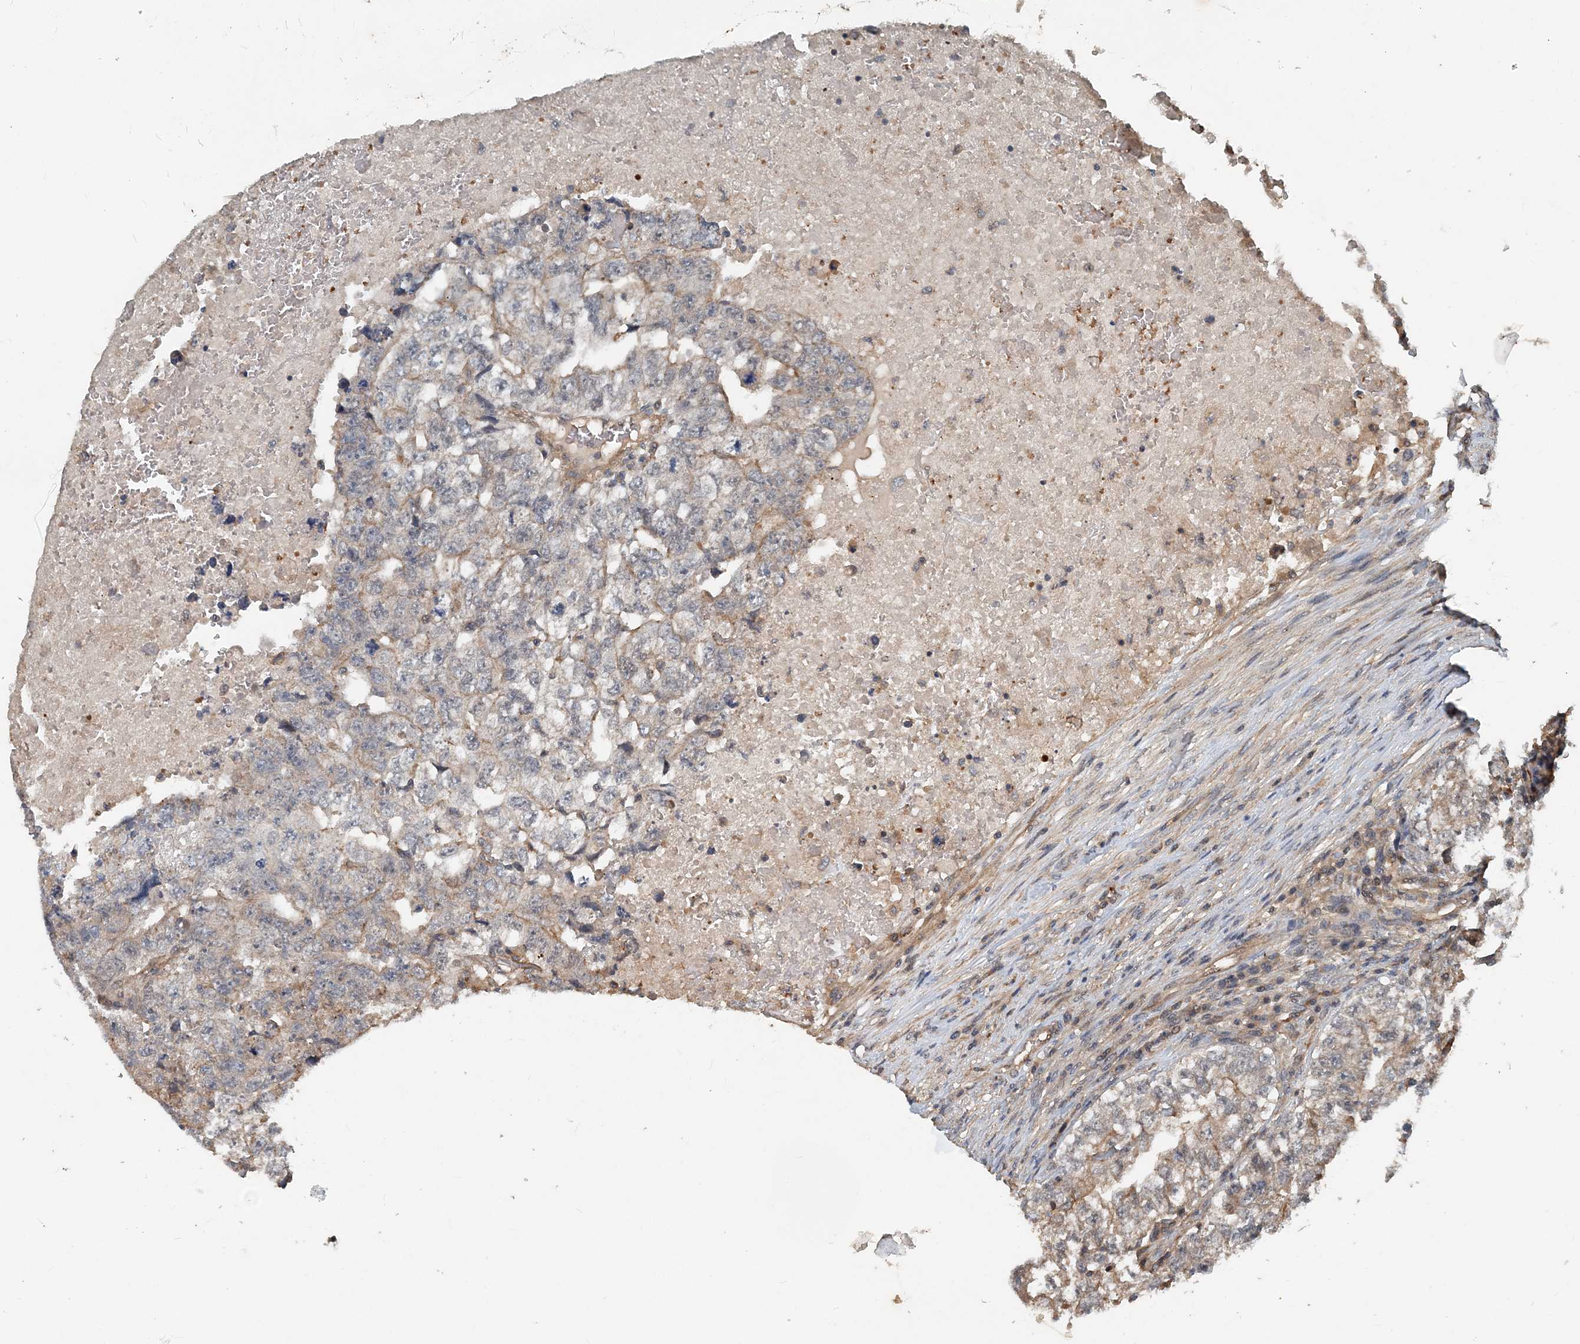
{"staining": {"intensity": "moderate", "quantity": "<25%", "location": "cytoplasmic/membranous"}, "tissue": "testis cancer", "cell_type": "Tumor cells", "image_type": "cancer", "snomed": [{"axis": "morphology", "description": "Carcinoma, Embryonal, NOS"}, {"axis": "topography", "description": "Testis"}], "caption": "Immunohistochemistry (IHC) (DAB) staining of testis cancer displays moderate cytoplasmic/membranous protein staining in about <25% of tumor cells. (Stains: DAB (3,3'-diaminobenzidine) in brown, nuclei in blue, Microscopy: brightfield microscopy at high magnification).", "gene": "SMPD3", "patient": {"sex": "male", "age": 36}}